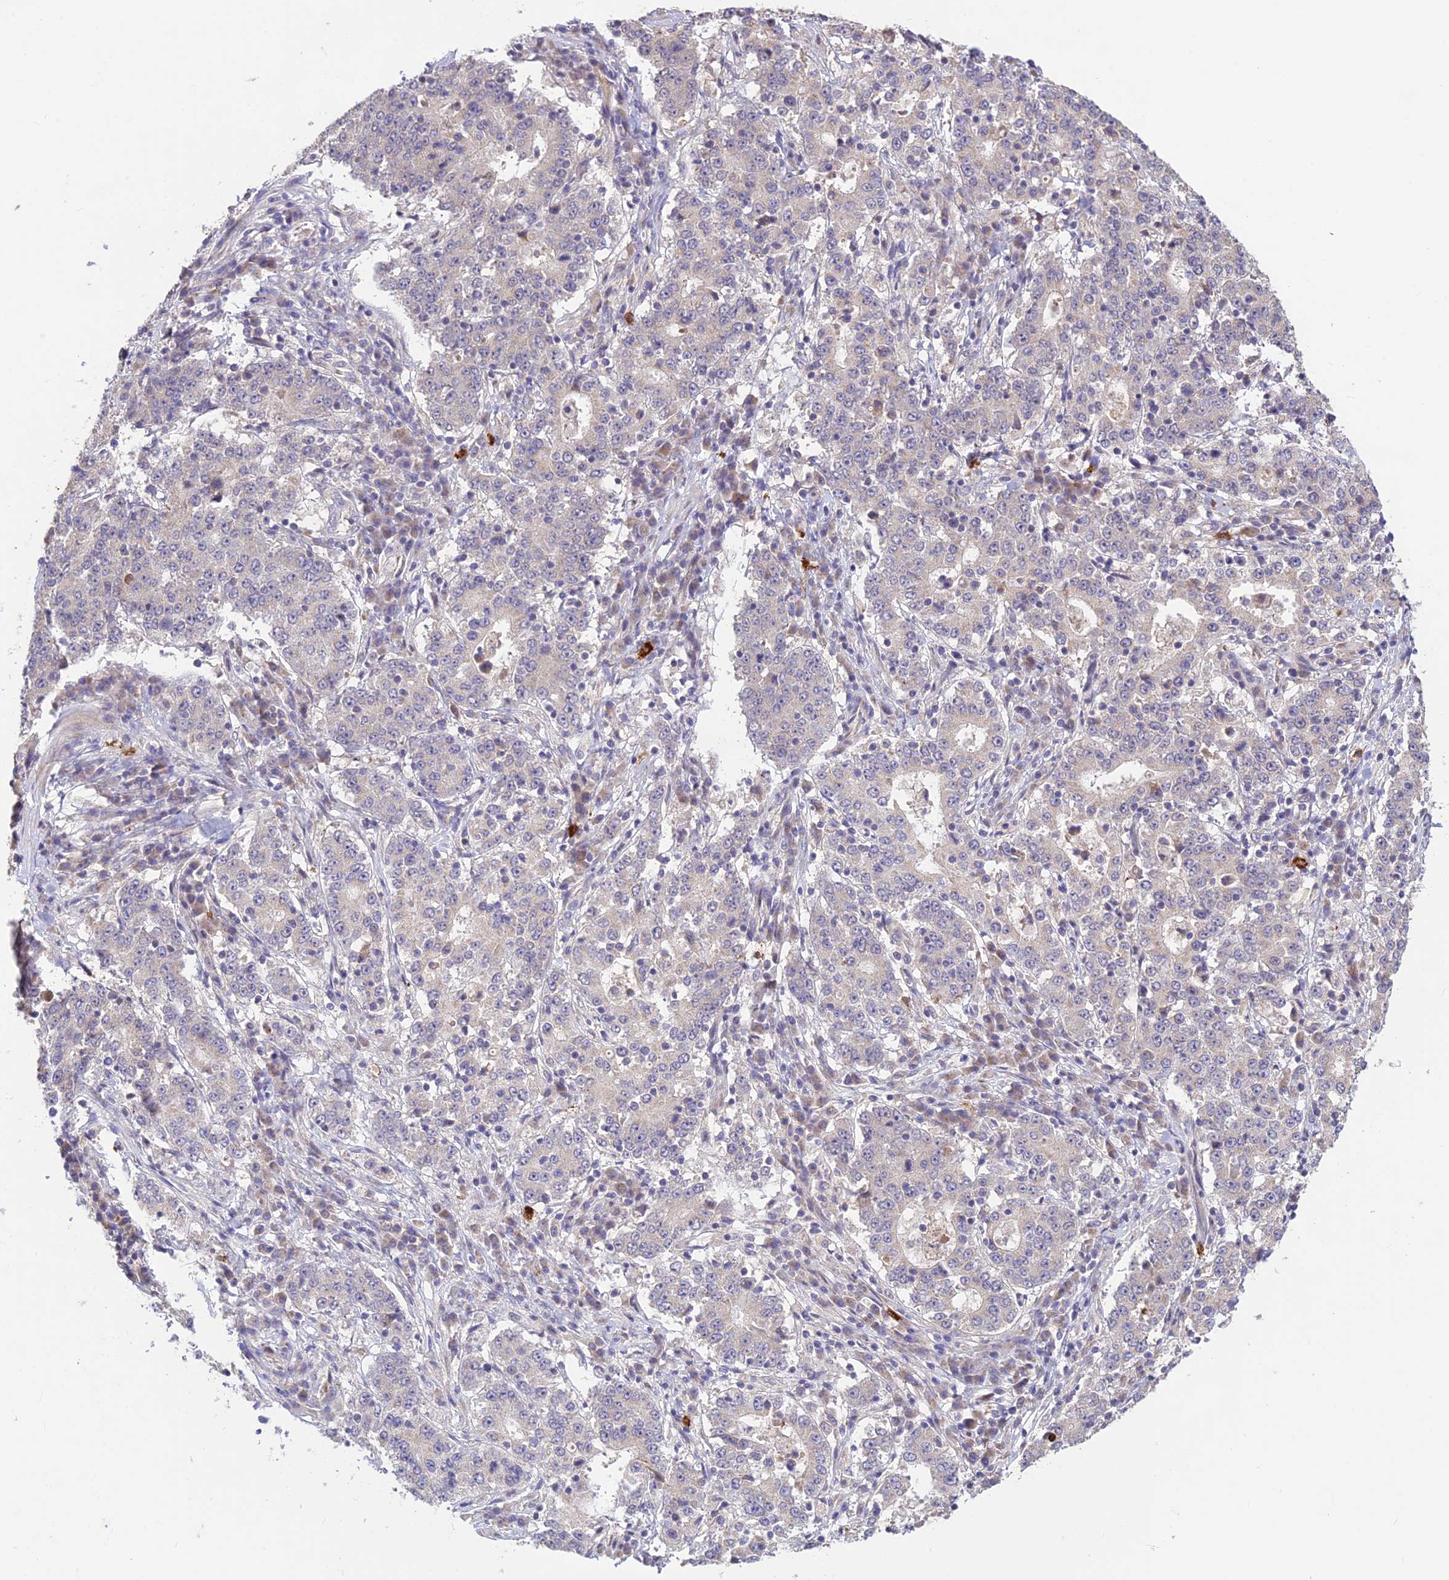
{"staining": {"intensity": "negative", "quantity": "none", "location": "none"}, "tissue": "stomach cancer", "cell_type": "Tumor cells", "image_type": "cancer", "snomed": [{"axis": "morphology", "description": "Adenocarcinoma, NOS"}, {"axis": "topography", "description": "Stomach"}], "caption": "IHC image of neoplastic tissue: human stomach adenocarcinoma stained with DAB demonstrates no significant protein positivity in tumor cells.", "gene": "ASPDH", "patient": {"sex": "male", "age": 59}}